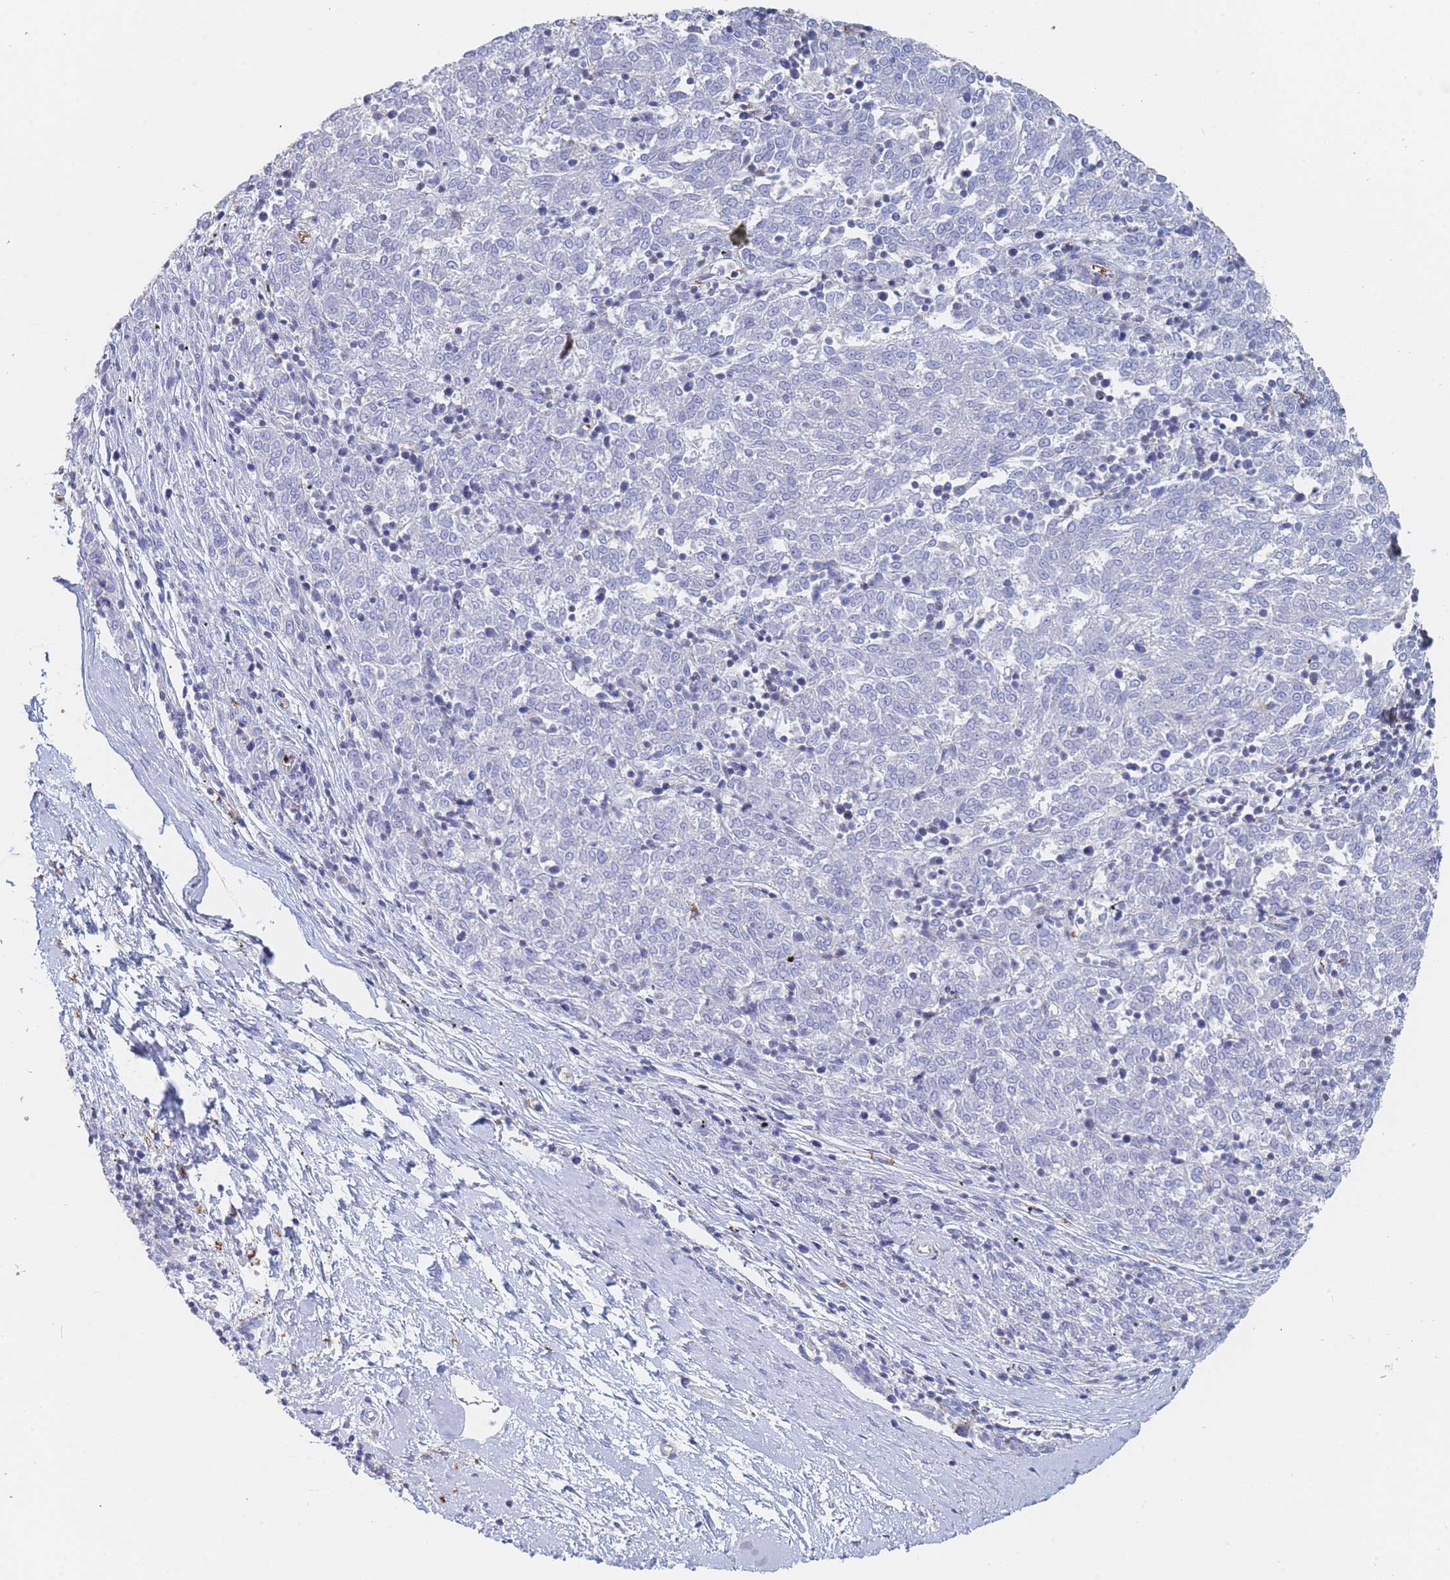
{"staining": {"intensity": "negative", "quantity": "none", "location": "none"}, "tissue": "melanoma", "cell_type": "Tumor cells", "image_type": "cancer", "snomed": [{"axis": "morphology", "description": "Malignant melanoma, NOS"}, {"axis": "topography", "description": "Skin"}], "caption": "IHC micrograph of malignant melanoma stained for a protein (brown), which displays no staining in tumor cells.", "gene": "SLC2A1", "patient": {"sex": "female", "age": 72}}